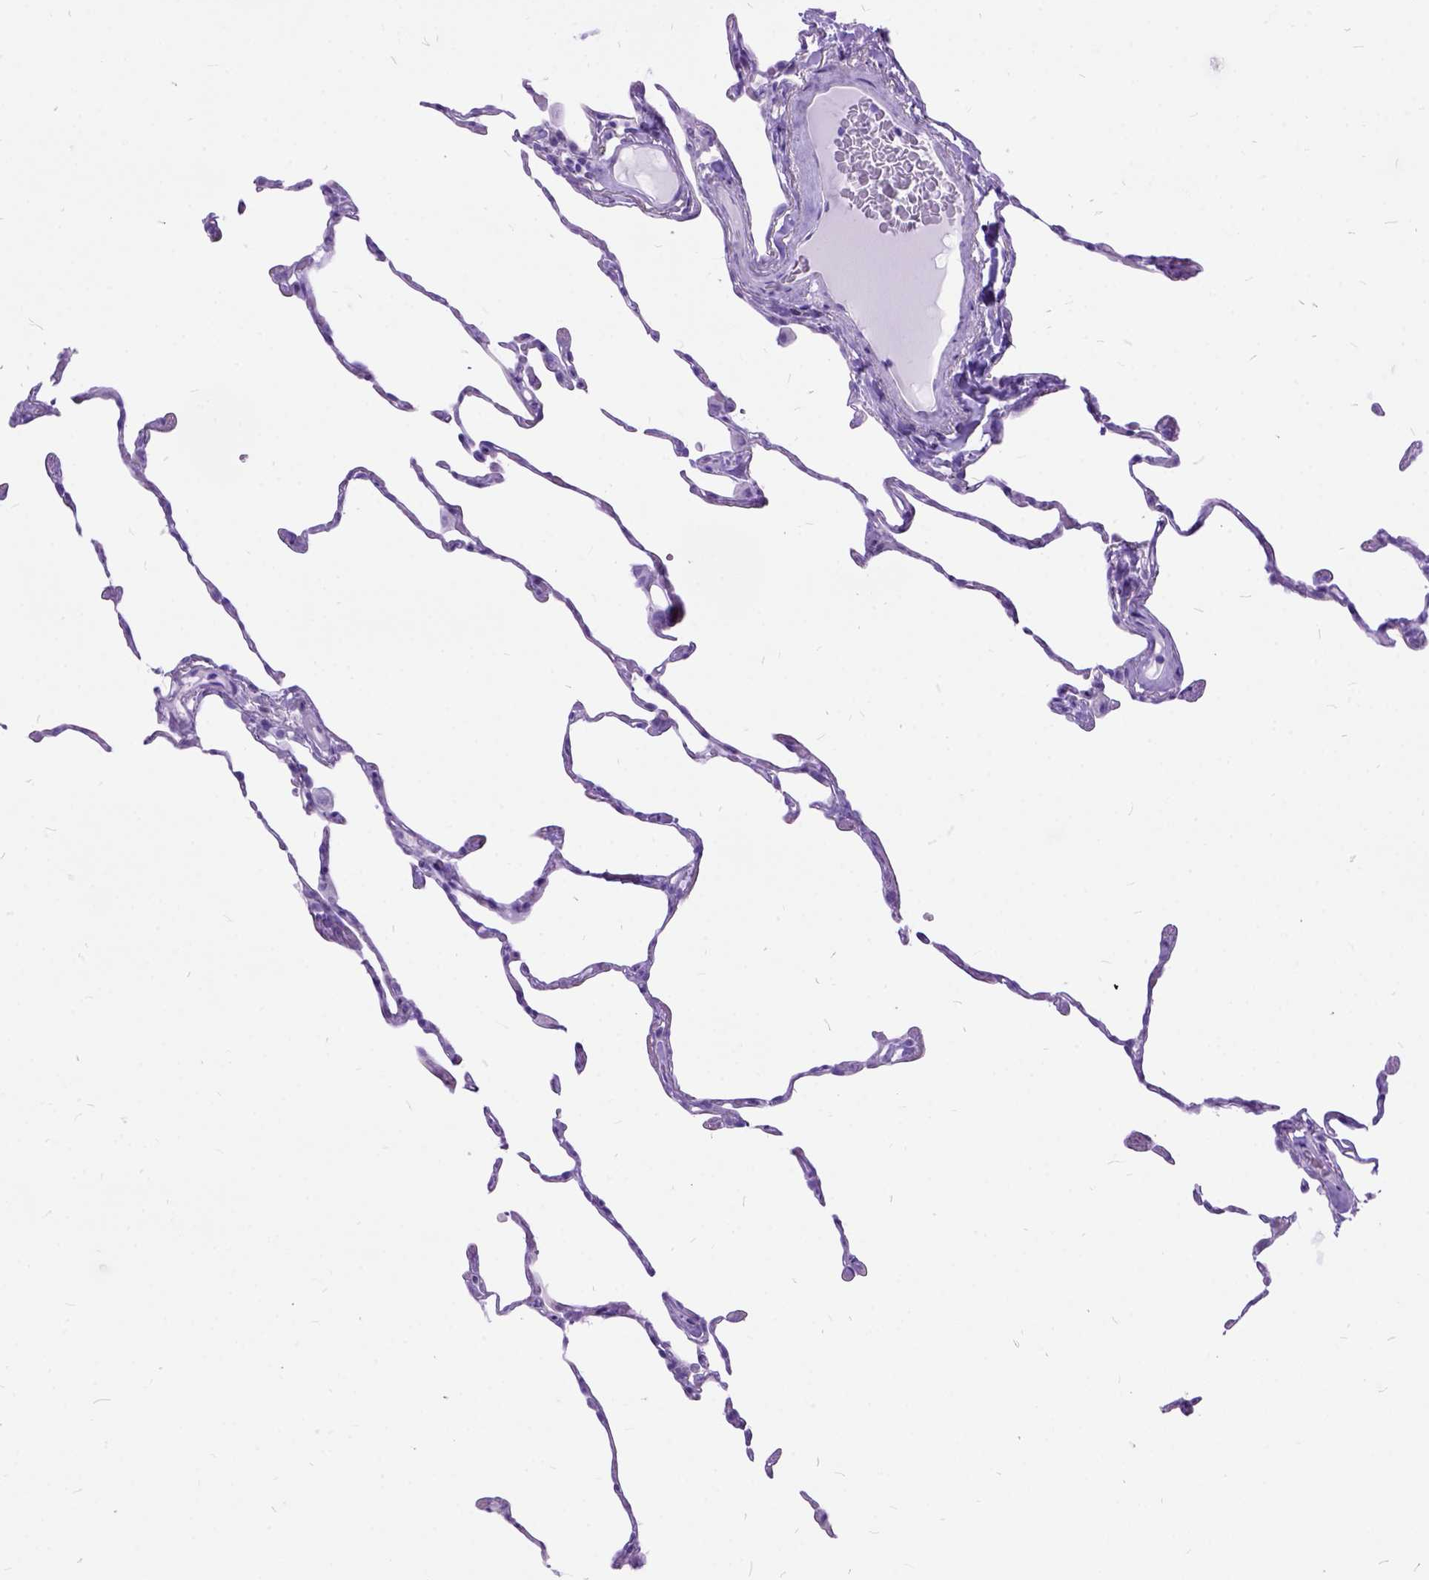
{"staining": {"intensity": "negative", "quantity": "none", "location": "none"}, "tissue": "lung", "cell_type": "Alveolar cells", "image_type": "normal", "snomed": [{"axis": "morphology", "description": "Normal tissue, NOS"}, {"axis": "topography", "description": "Lung"}], "caption": "This is an immunohistochemistry micrograph of benign lung. There is no expression in alveolar cells.", "gene": "DNAH2", "patient": {"sex": "female", "age": 57}}